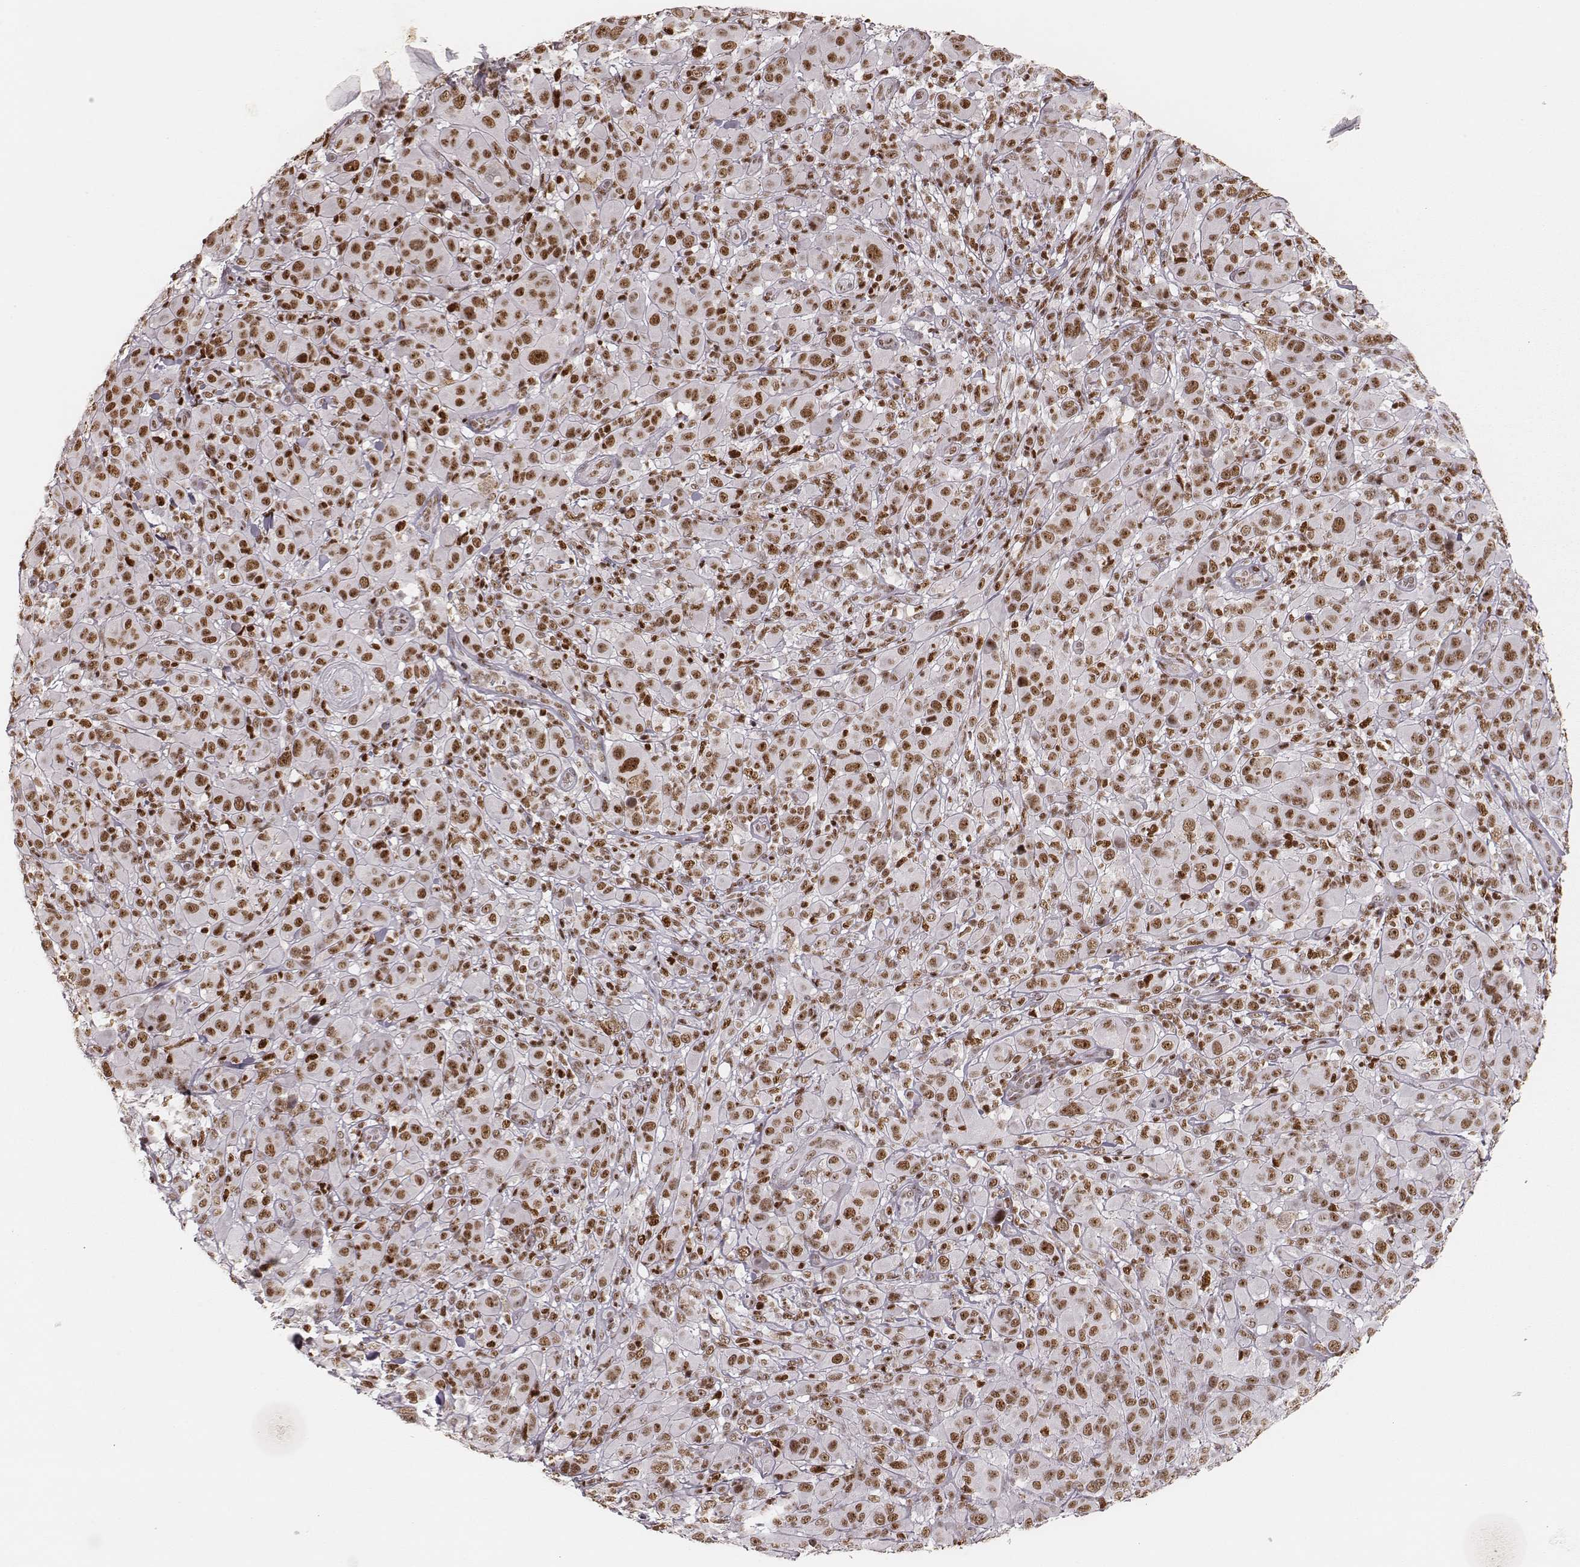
{"staining": {"intensity": "moderate", "quantity": ">75%", "location": "nuclear"}, "tissue": "melanoma", "cell_type": "Tumor cells", "image_type": "cancer", "snomed": [{"axis": "morphology", "description": "Malignant melanoma, NOS"}, {"axis": "topography", "description": "Skin"}], "caption": "Moderate nuclear protein positivity is appreciated in approximately >75% of tumor cells in malignant melanoma. (brown staining indicates protein expression, while blue staining denotes nuclei).", "gene": "PARP1", "patient": {"sex": "female", "age": 87}}